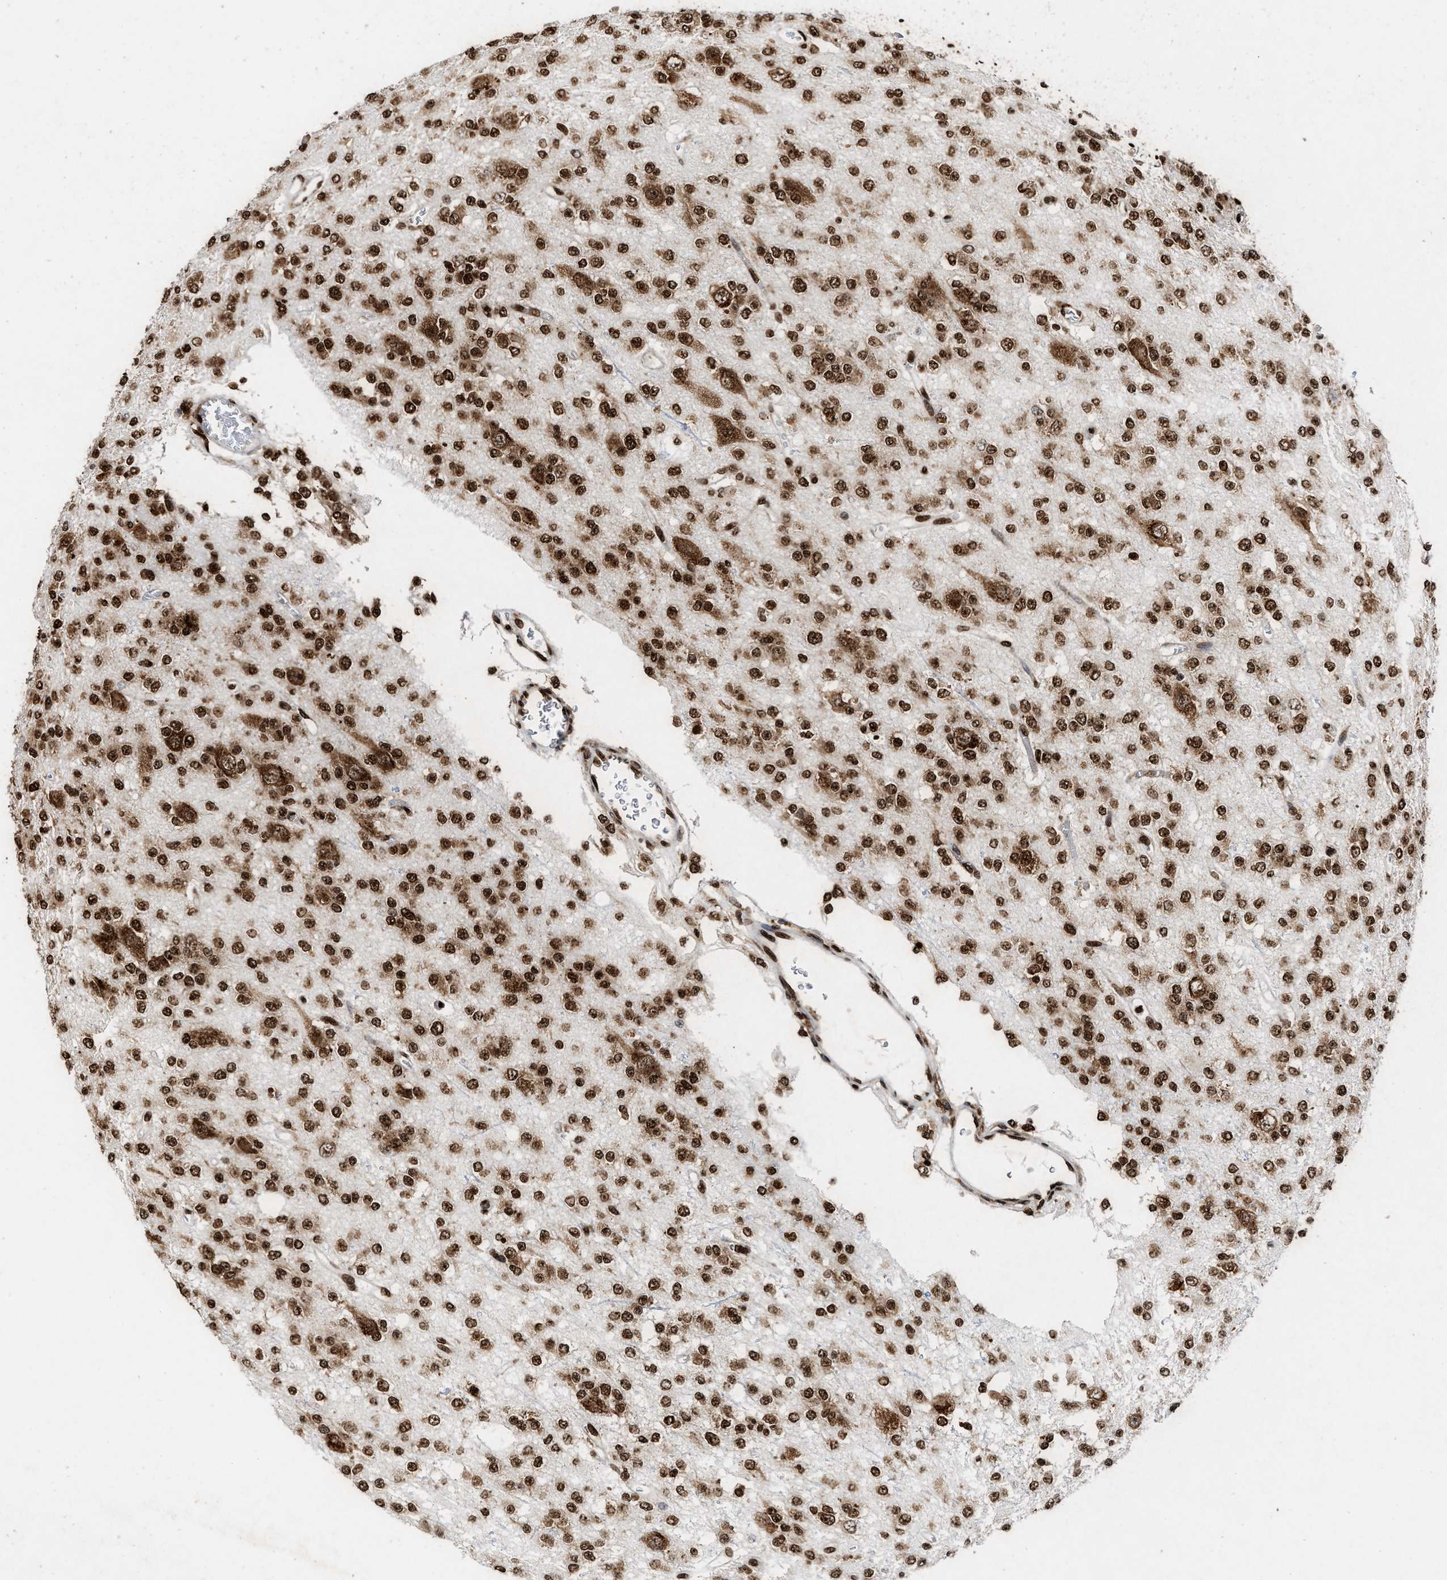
{"staining": {"intensity": "strong", "quantity": ">75%", "location": "nuclear"}, "tissue": "glioma", "cell_type": "Tumor cells", "image_type": "cancer", "snomed": [{"axis": "morphology", "description": "Glioma, malignant, Low grade"}, {"axis": "topography", "description": "Brain"}], "caption": "High-power microscopy captured an immunohistochemistry micrograph of malignant glioma (low-grade), revealing strong nuclear positivity in about >75% of tumor cells.", "gene": "ALYREF", "patient": {"sex": "male", "age": 38}}